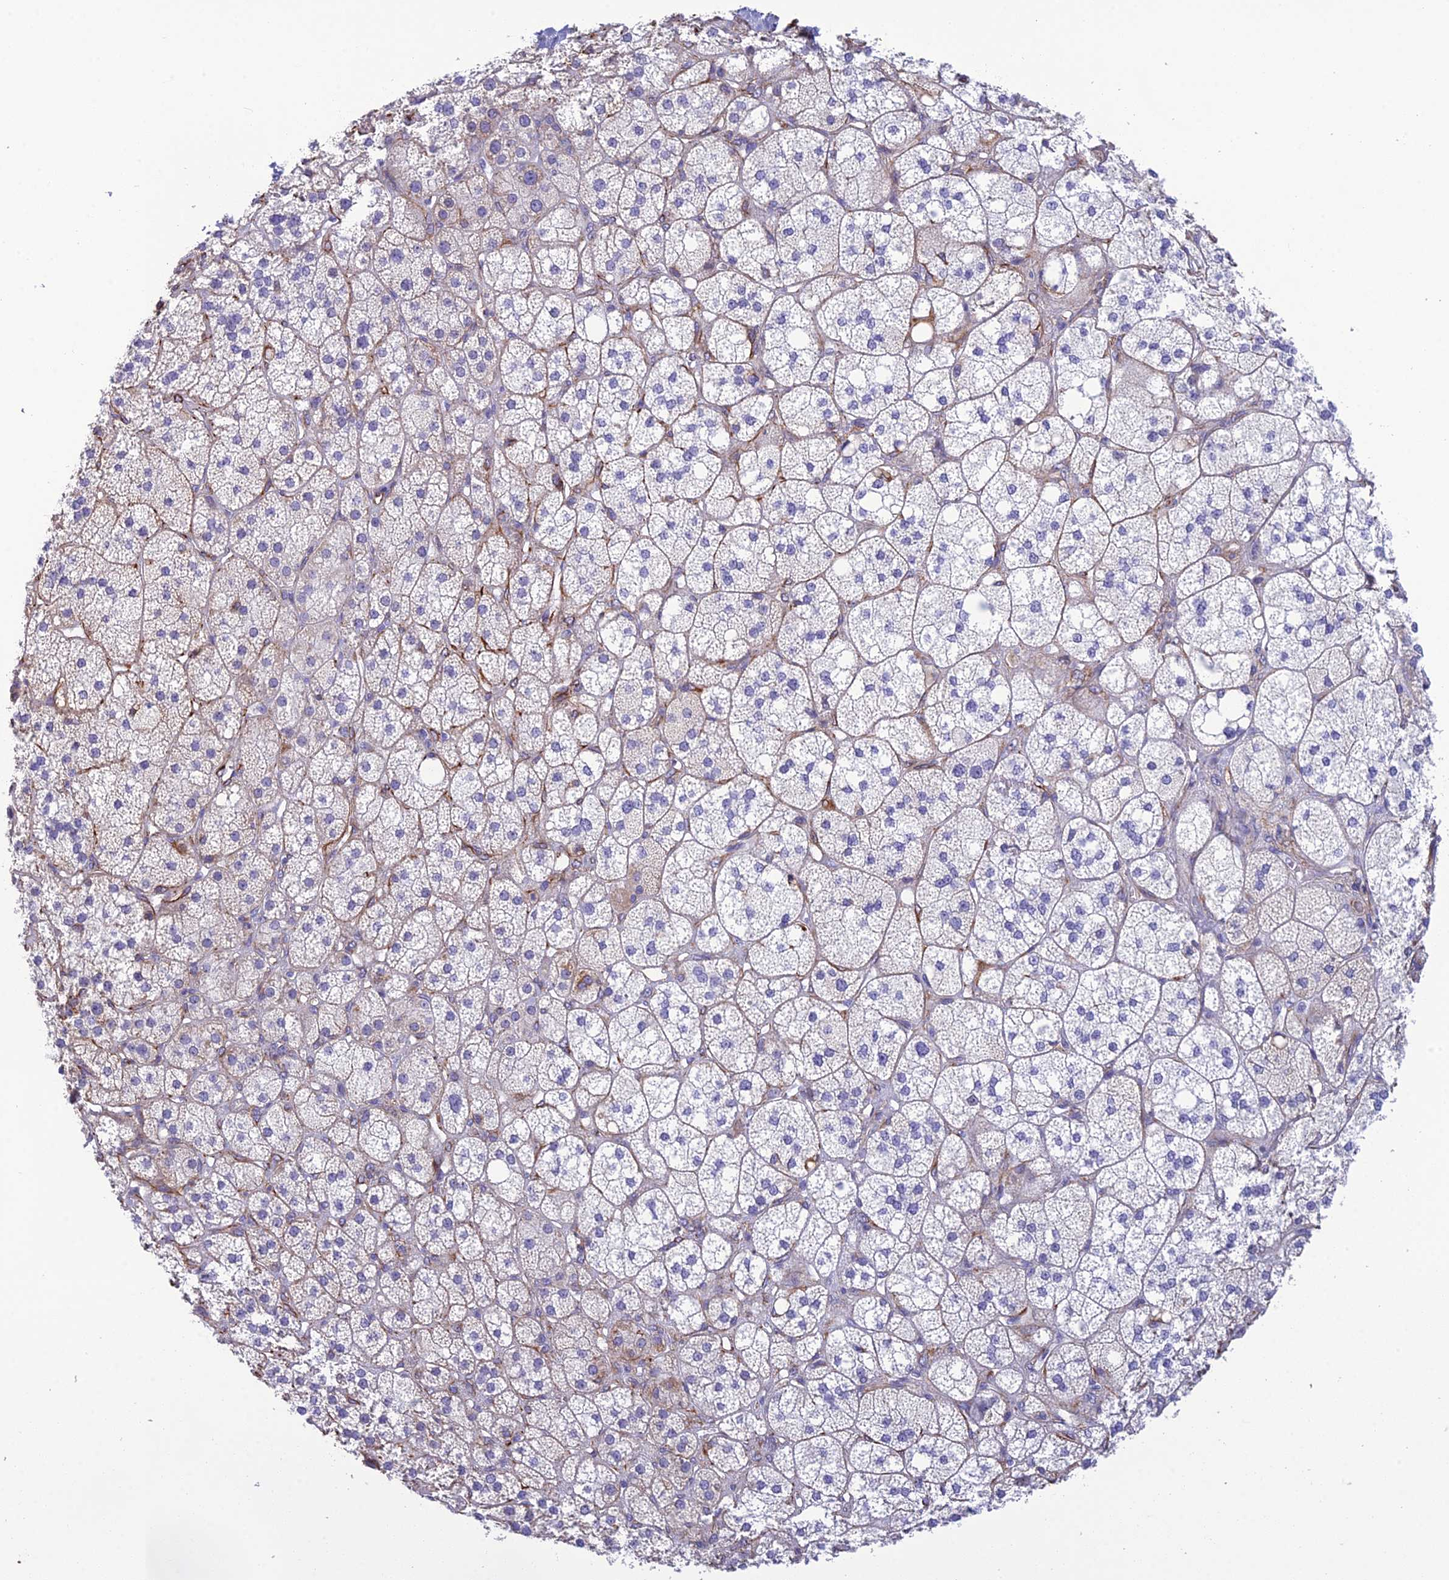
{"staining": {"intensity": "weak", "quantity": "<25%", "location": "cytoplasmic/membranous"}, "tissue": "adrenal gland", "cell_type": "Glandular cells", "image_type": "normal", "snomed": [{"axis": "morphology", "description": "Normal tissue, NOS"}, {"axis": "topography", "description": "Adrenal gland"}], "caption": "High magnification brightfield microscopy of normal adrenal gland stained with DAB (brown) and counterstained with hematoxylin (blue): glandular cells show no significant positivity.", "gene": "FBXL20", "patient": {"sex": "male", "age": 61}}